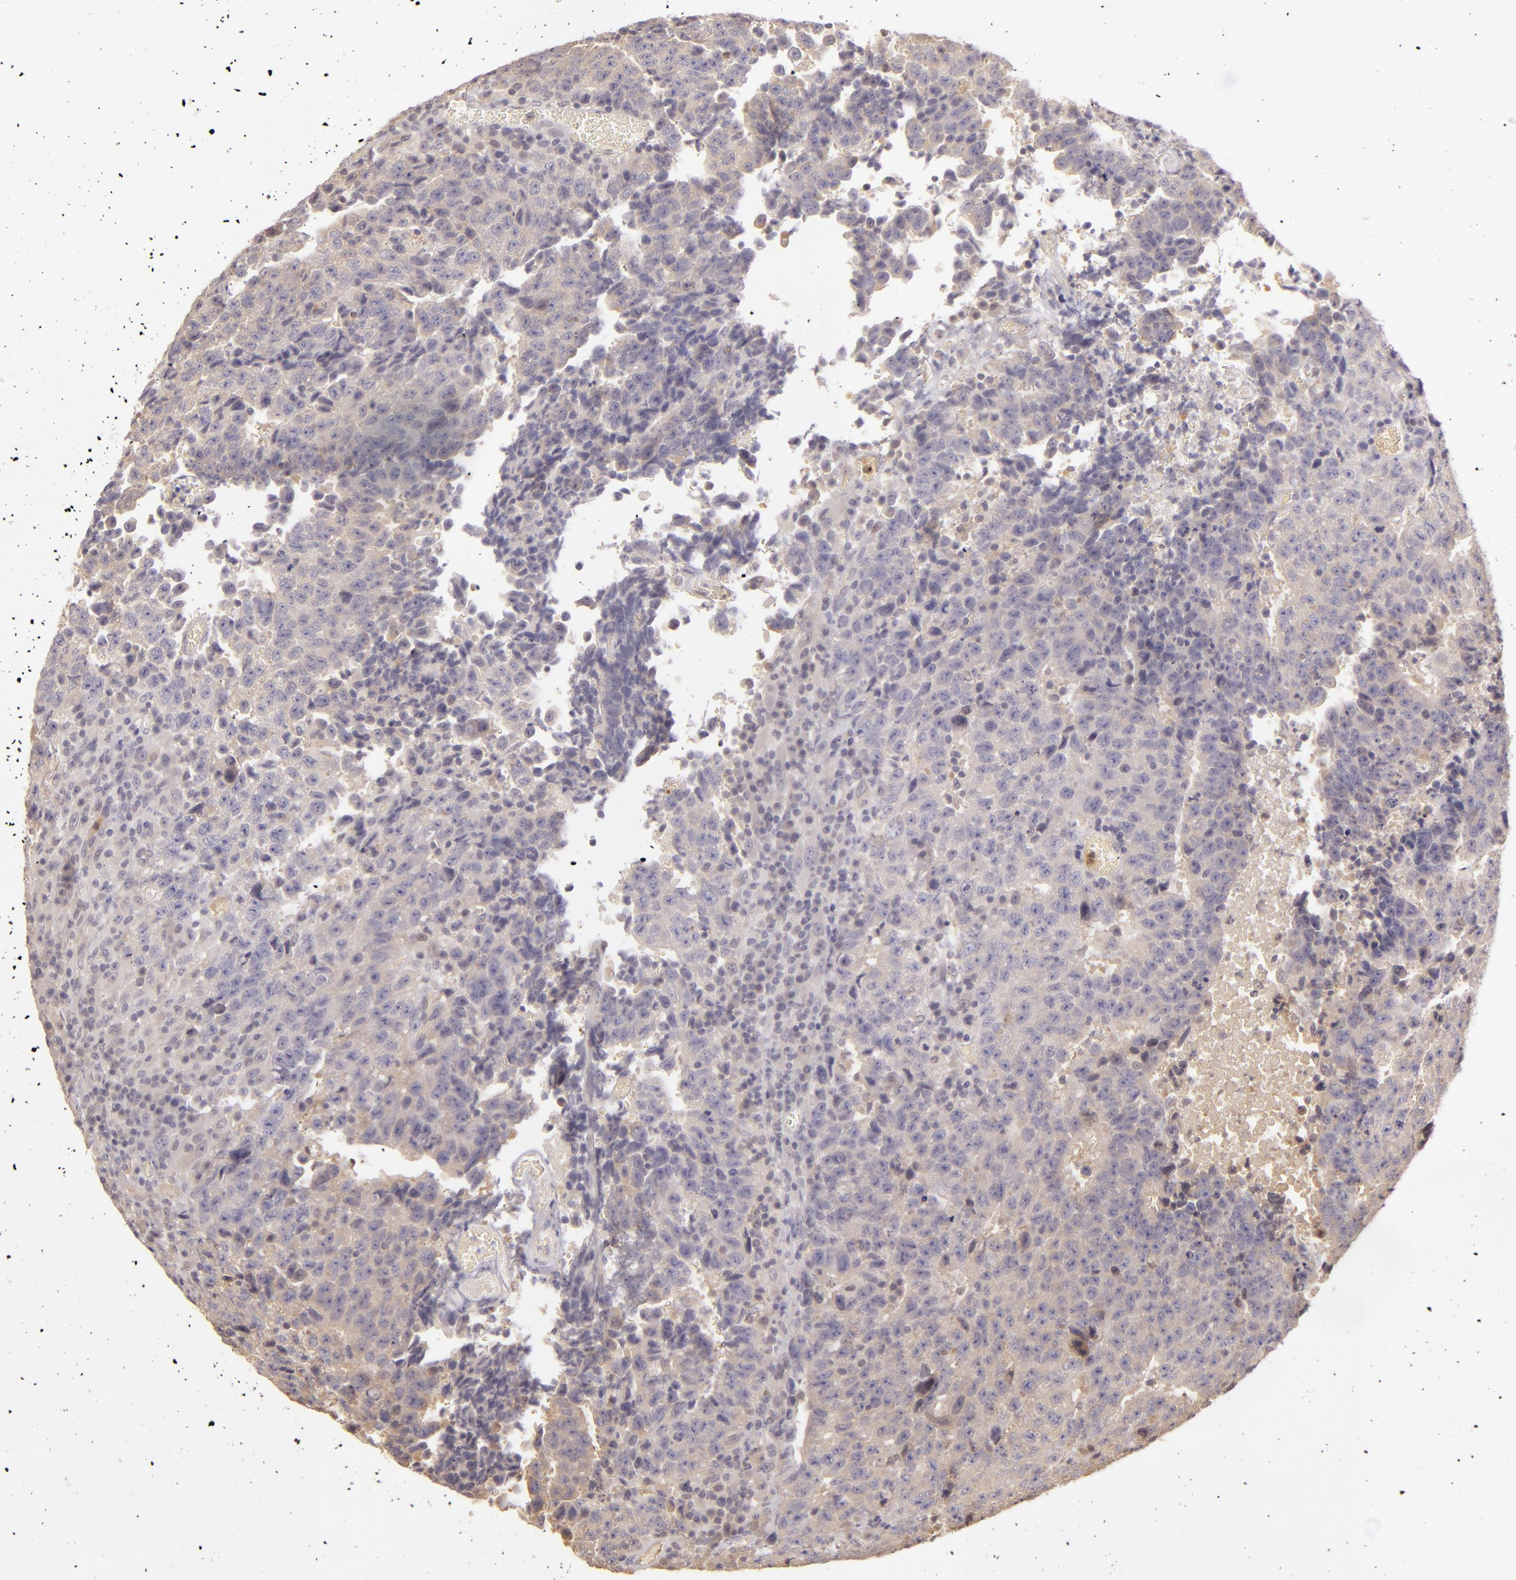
{"staining": {"intensity": "weak", "quantity": ">75%", "location": "cytoplasmic/membranous"}, "tissue": "testis cancer", "cell_type": "Tumor cells", "image_type": "cancer", "snomed": [{"axis": "morphology", "description": "Necrosis, NOS"}, {"axis": "morphology", "description": "Carcinoma, Embryonal, NOS"}, {"axis": "topography", "description": "Testis"}], "caption": "Protein expression analysis of testis cancer (embryonal carcinoma) shows weak cytoplasmic/membranous expression in about >75% of tumor cells.", "gene": "LRG1", "patient": {"sex": "male", "age": 19}}